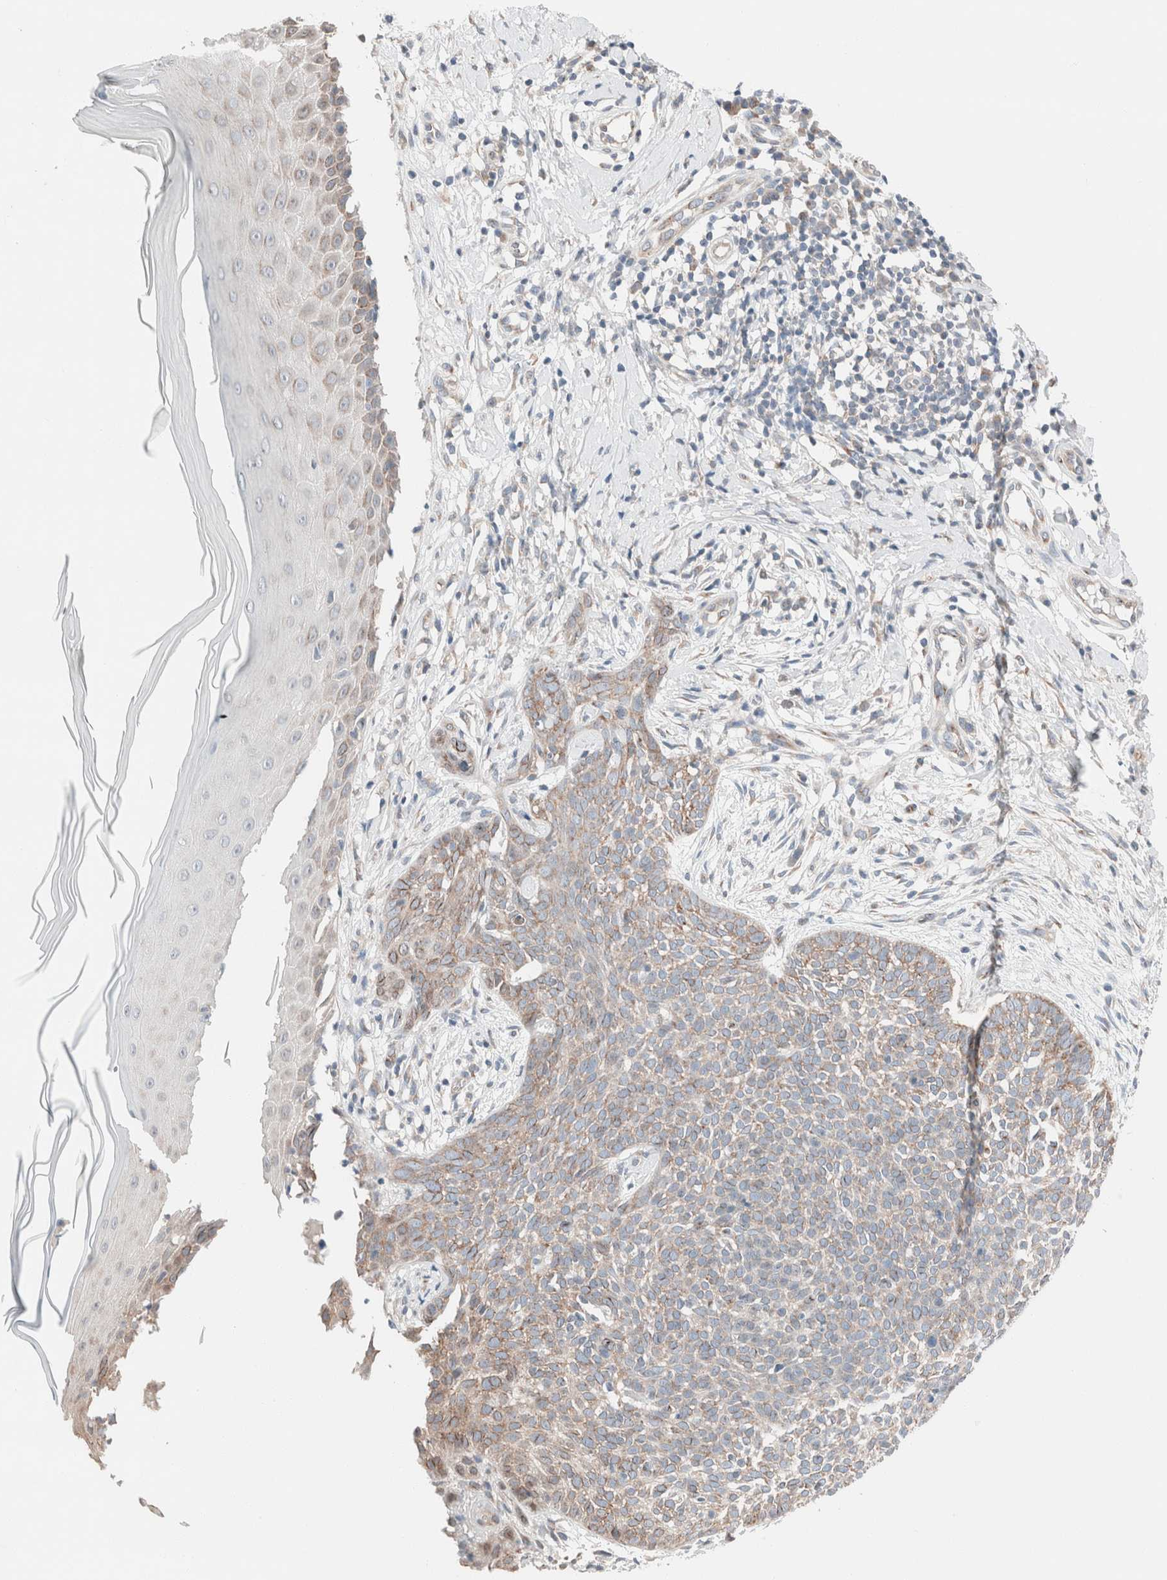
{"staining": {"intensity": "moderate", "quantity": ">75%", "location": "cytoplasmic/membranous"}, "tissue": "skin cancer", "cell_type": "Tumor cells", "image_type": "cancer", "snomed": [{"axis": "morphology", "description": "Normal tissue, NOS"}, {"axis": "morphology", "description": "Basal cell carcinoma"}, {"axis": "topography", "description": "Skin"}], "caption": "Skin cancer (basal cell carcinoma) tissue shows moderate cytoplasmic/membranous positivity in about >75% of tumor cells", "gene": "CASC3", "patient": {"sex": "male", "age": 67}}